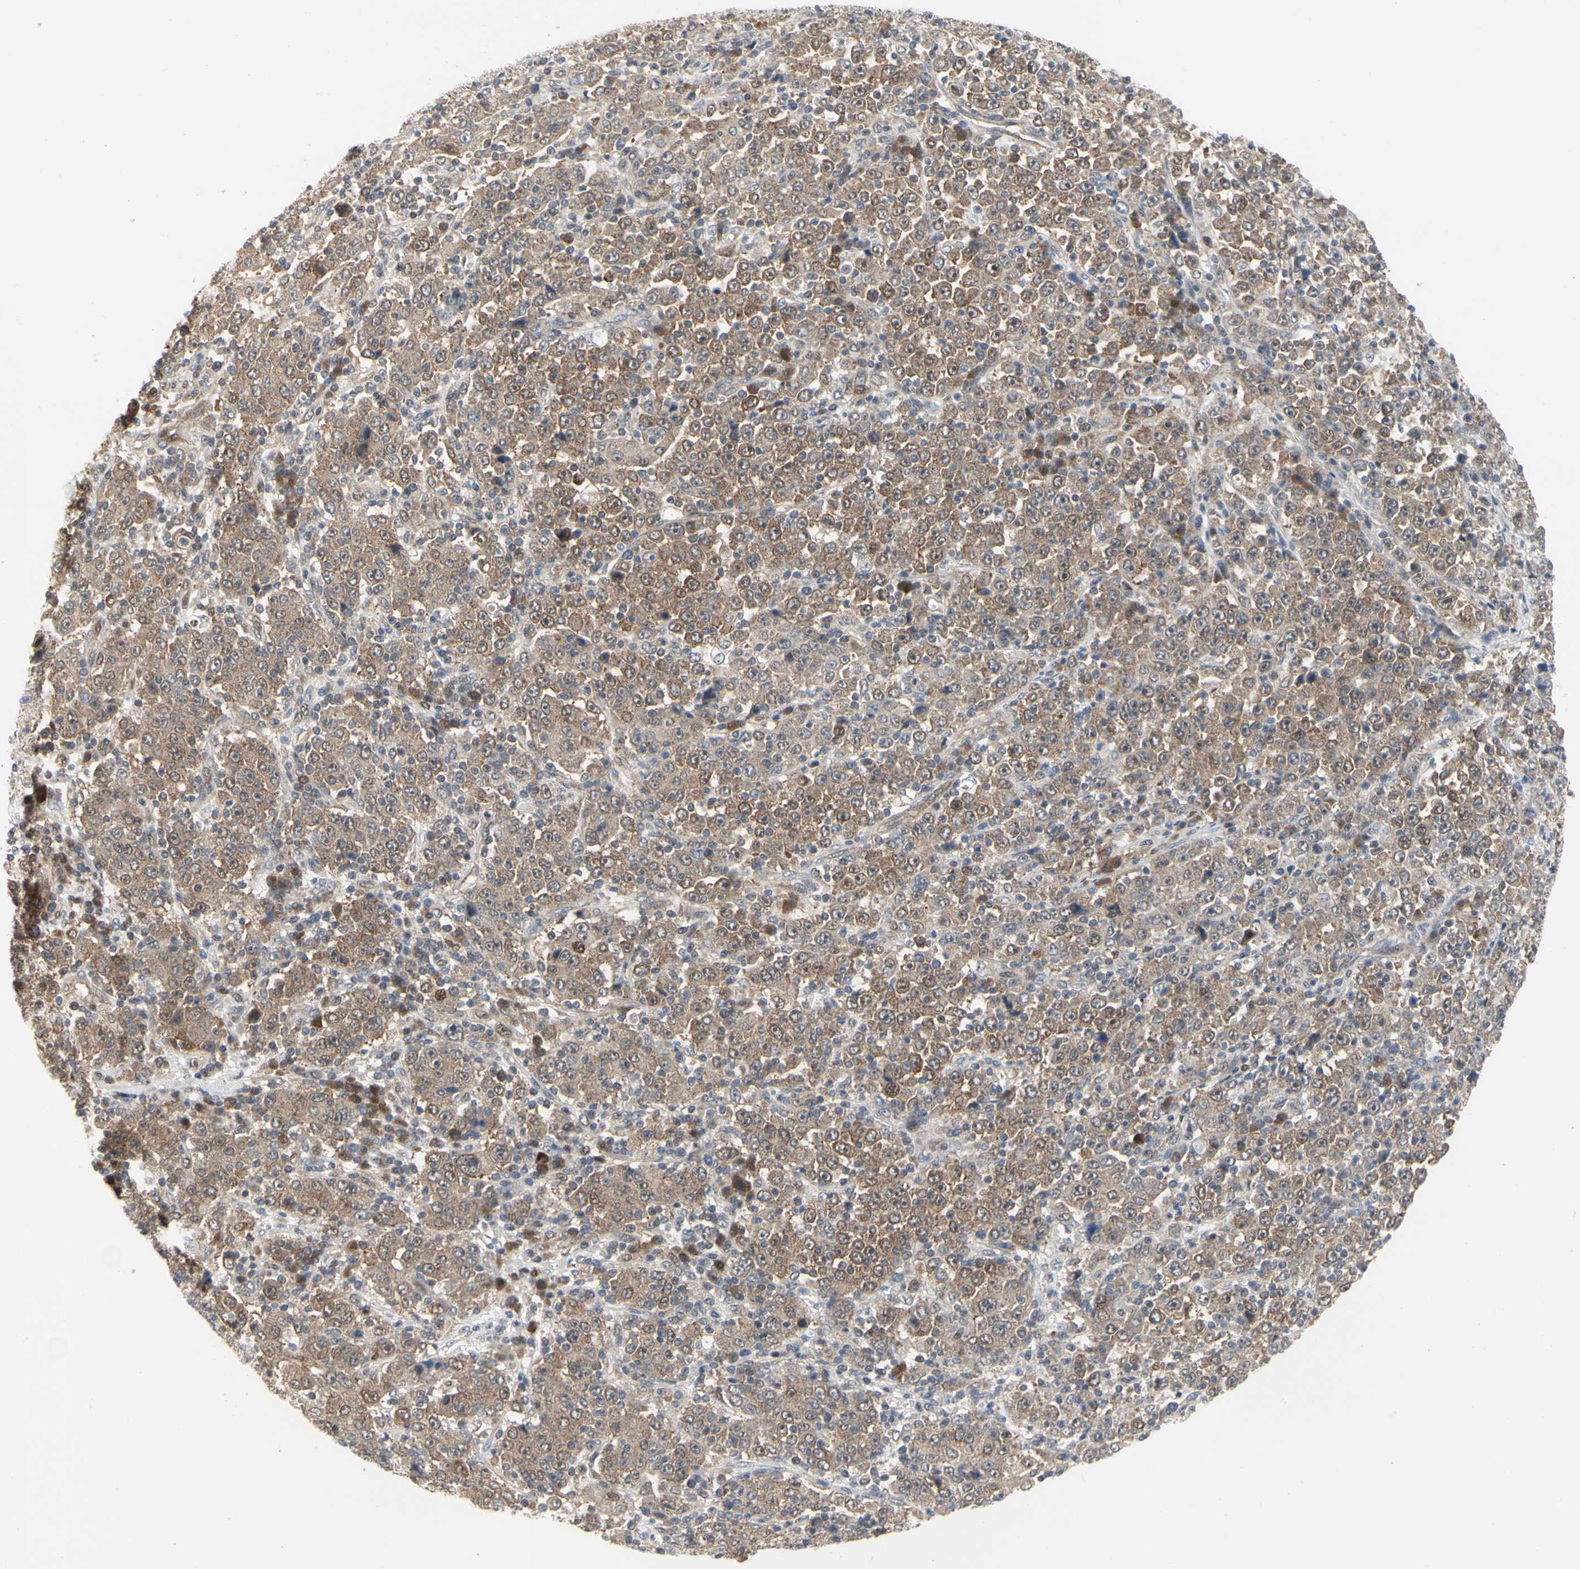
{"staining": {"intensity": "moderate", "quantity": ">75%", "location": "cytoplasmic/membranous,nuclear"}, "tissue": "stomach cancer", "cell_type": "Tumor cells", "image_type": "cancer", "snomed": [{"axis": "morphology", "description": "Normal tissue, NOS"}, {"axis": "morphology", "description": "Adenocarcinoma, NOS"}, {"axis": "topography", "description": "Stomach, upper"}, {"axis": "topography", "description": "Stomach"}], "caption": "A brown stain highlights moderate cytoplasmic/membranous and nuclear expression of a protein in stomach cancer tumor cells.", "gene": "CDK5", "patient": {"sex": "male", "age": 59}}